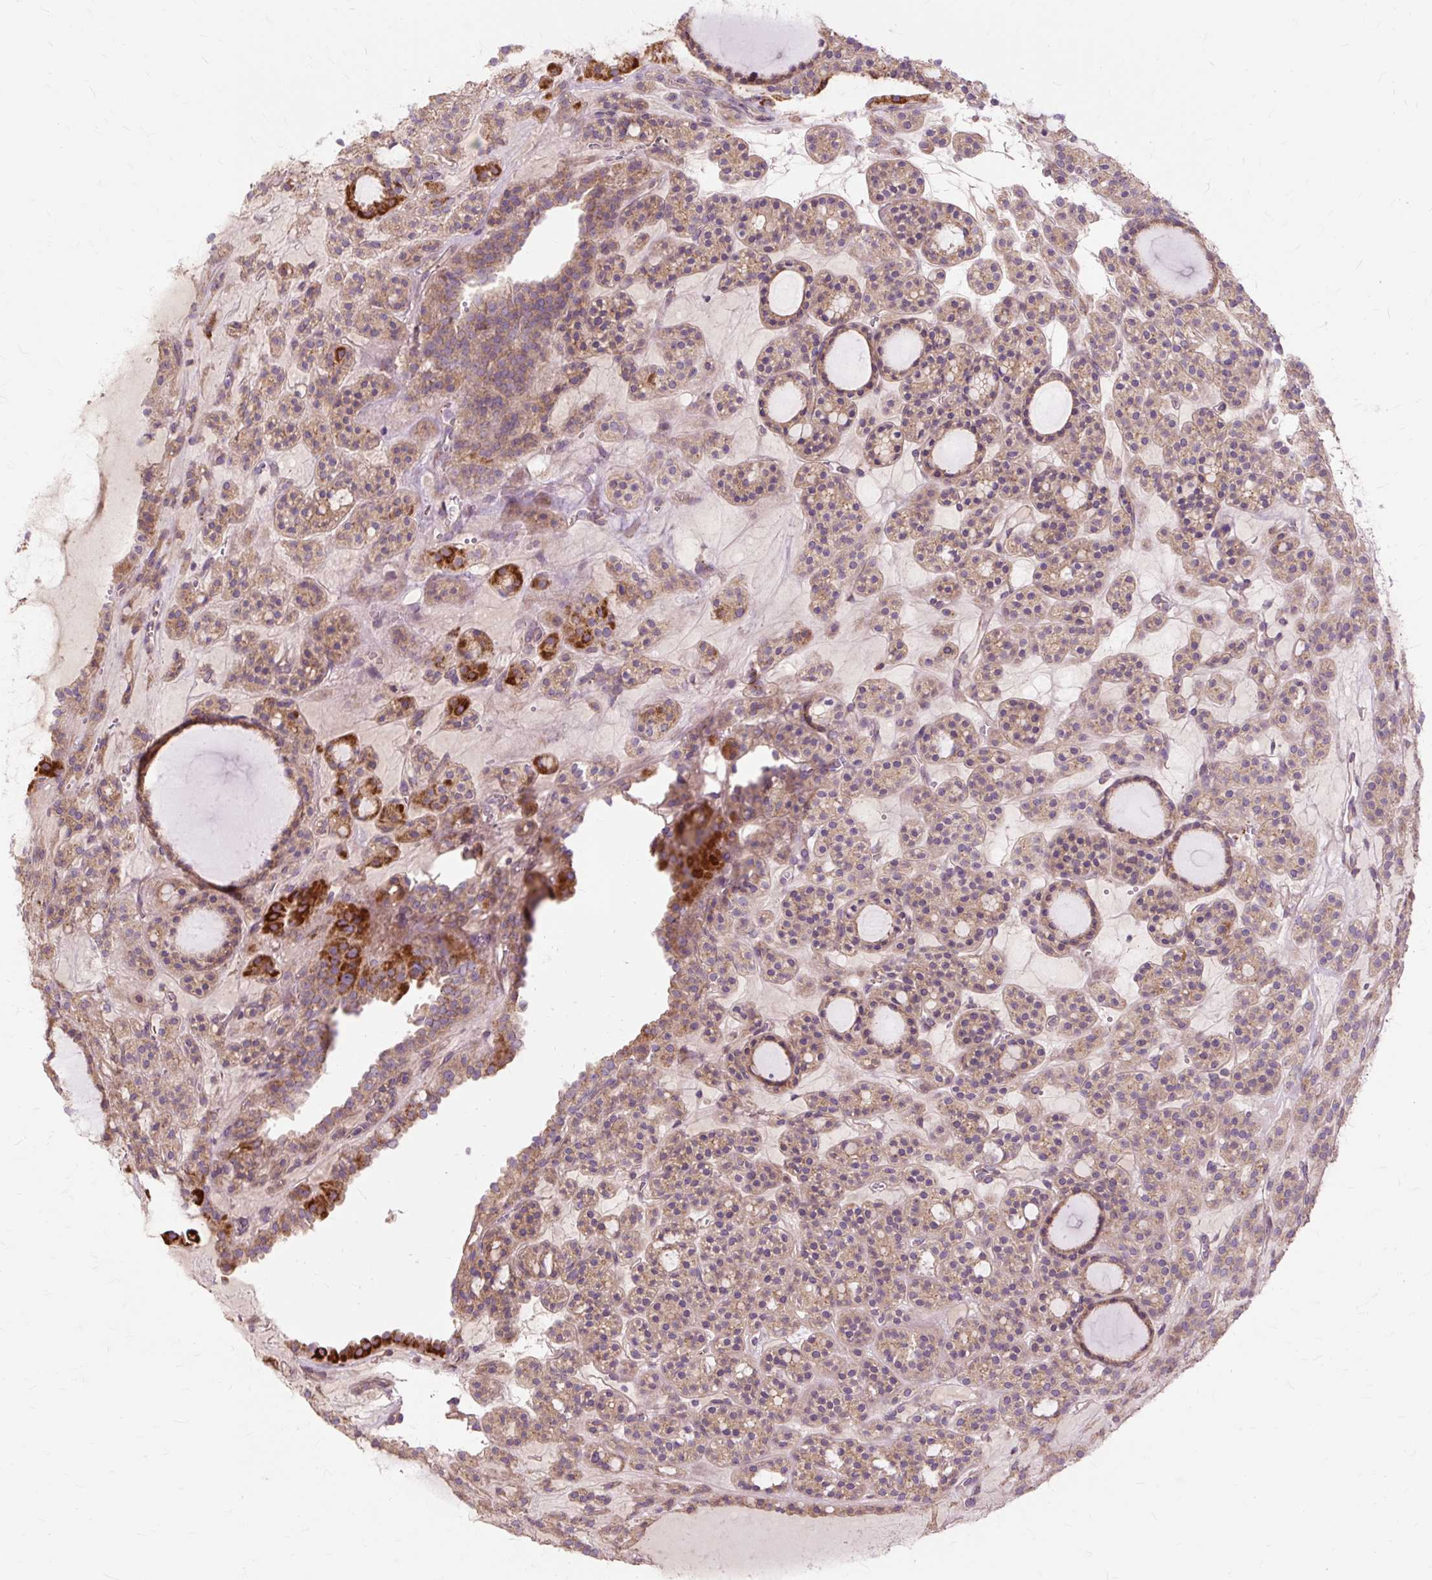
{"staining": {"intensity": "weak", "quantity": ">75%", "location": "cytoplasmic/membranous"}, "tissue": "thyroid cancer", "cell_type": "Tumor cells", "image_type": "cancer", "snomed": [{"axis": "morphology", "description": "Follicular adenoma carcinoma, NOS"}, {"axis": "topography", "description": "Thyroid gland"}], "caption": "Thyroid follicular adenoma carcinoma stained with immunohistochemistry reveals weak cytoplasmic/membranous staining in approximately >75% of tumor cells.", "gene": "PDZD2", "patient": {"sex": "female", "age": 63}}